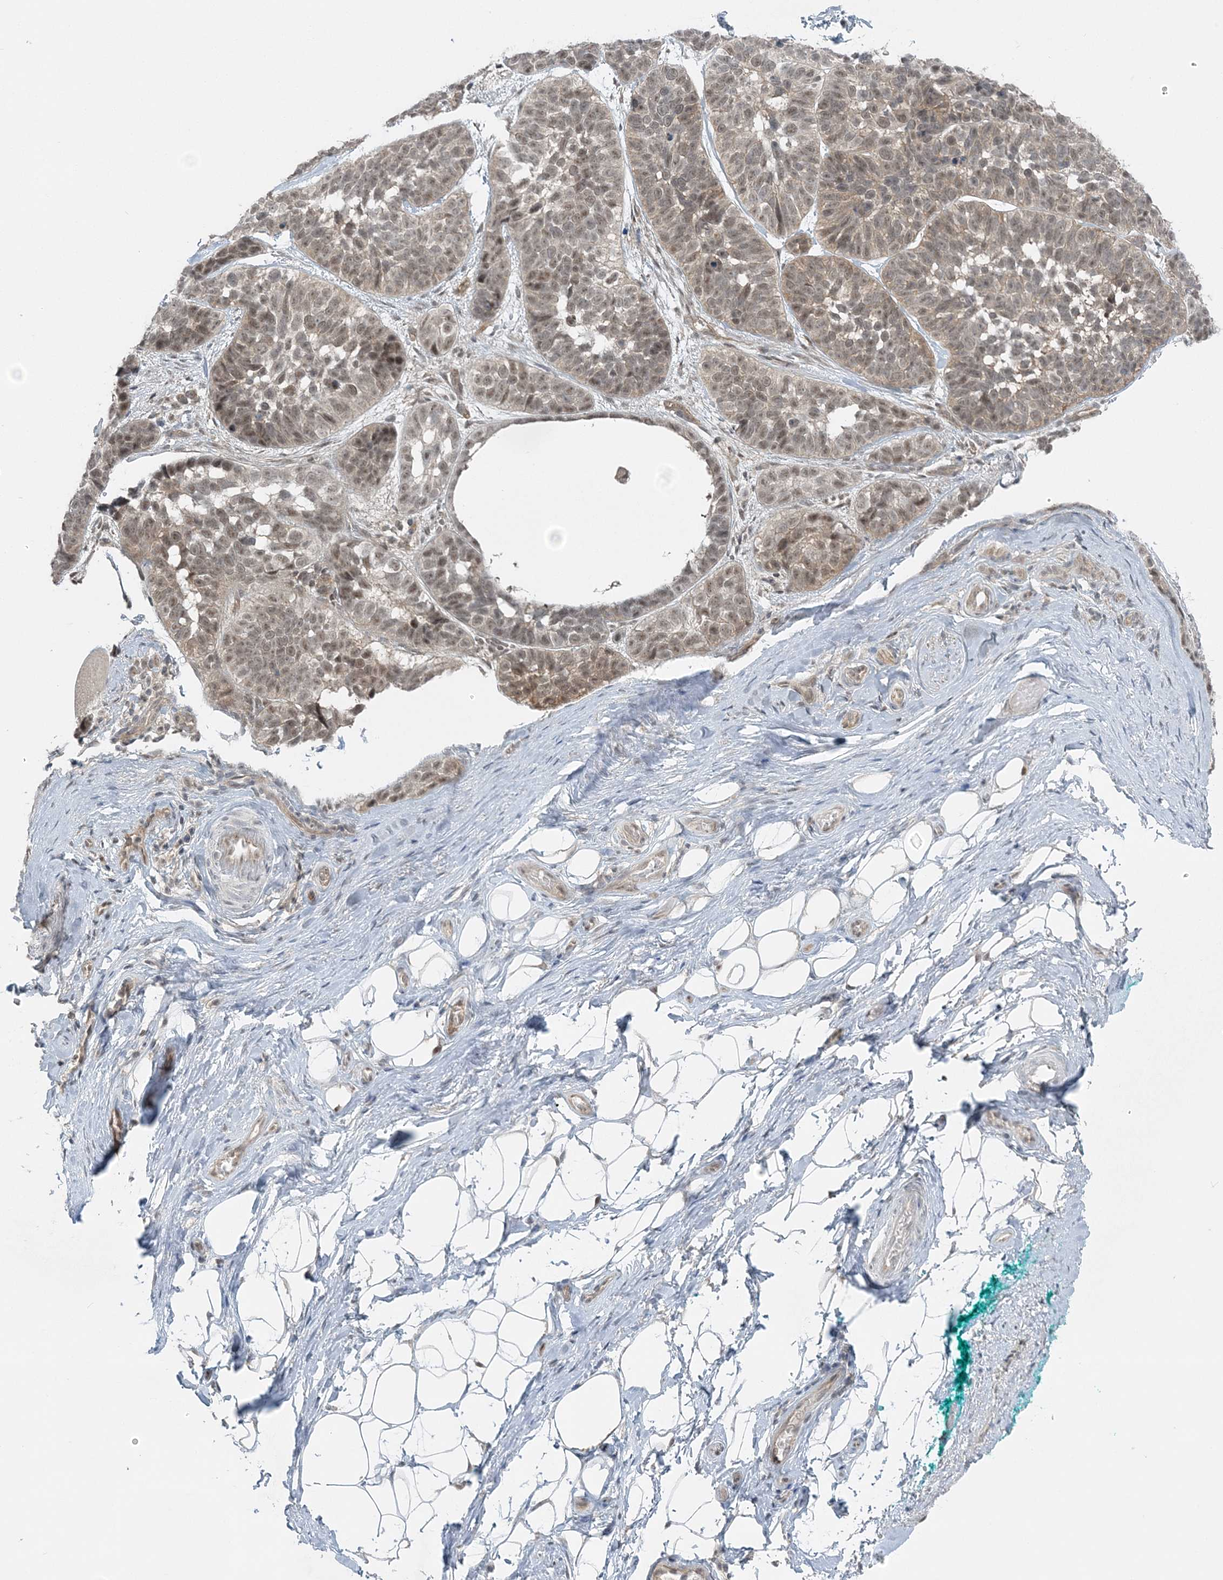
{"staining": {"intensity": "weak", "quantity": ">75%", "location": "nuclear"}, "tissue": "skin cancer", "cell_type": "Tumor cells", "image_type": "cancer", "snomed": [{"axis": "morphology", "description": "Basal cell carcinoma"}, {"axis": "topography", "description": "Skin"}], "caption": "IHC of skin cancer demonstrates low levels of weak nuclear expression in approximately >75% of tumor cells.", "gene": "ATP11A", "patient": {"sex": "male", "age": 62}}